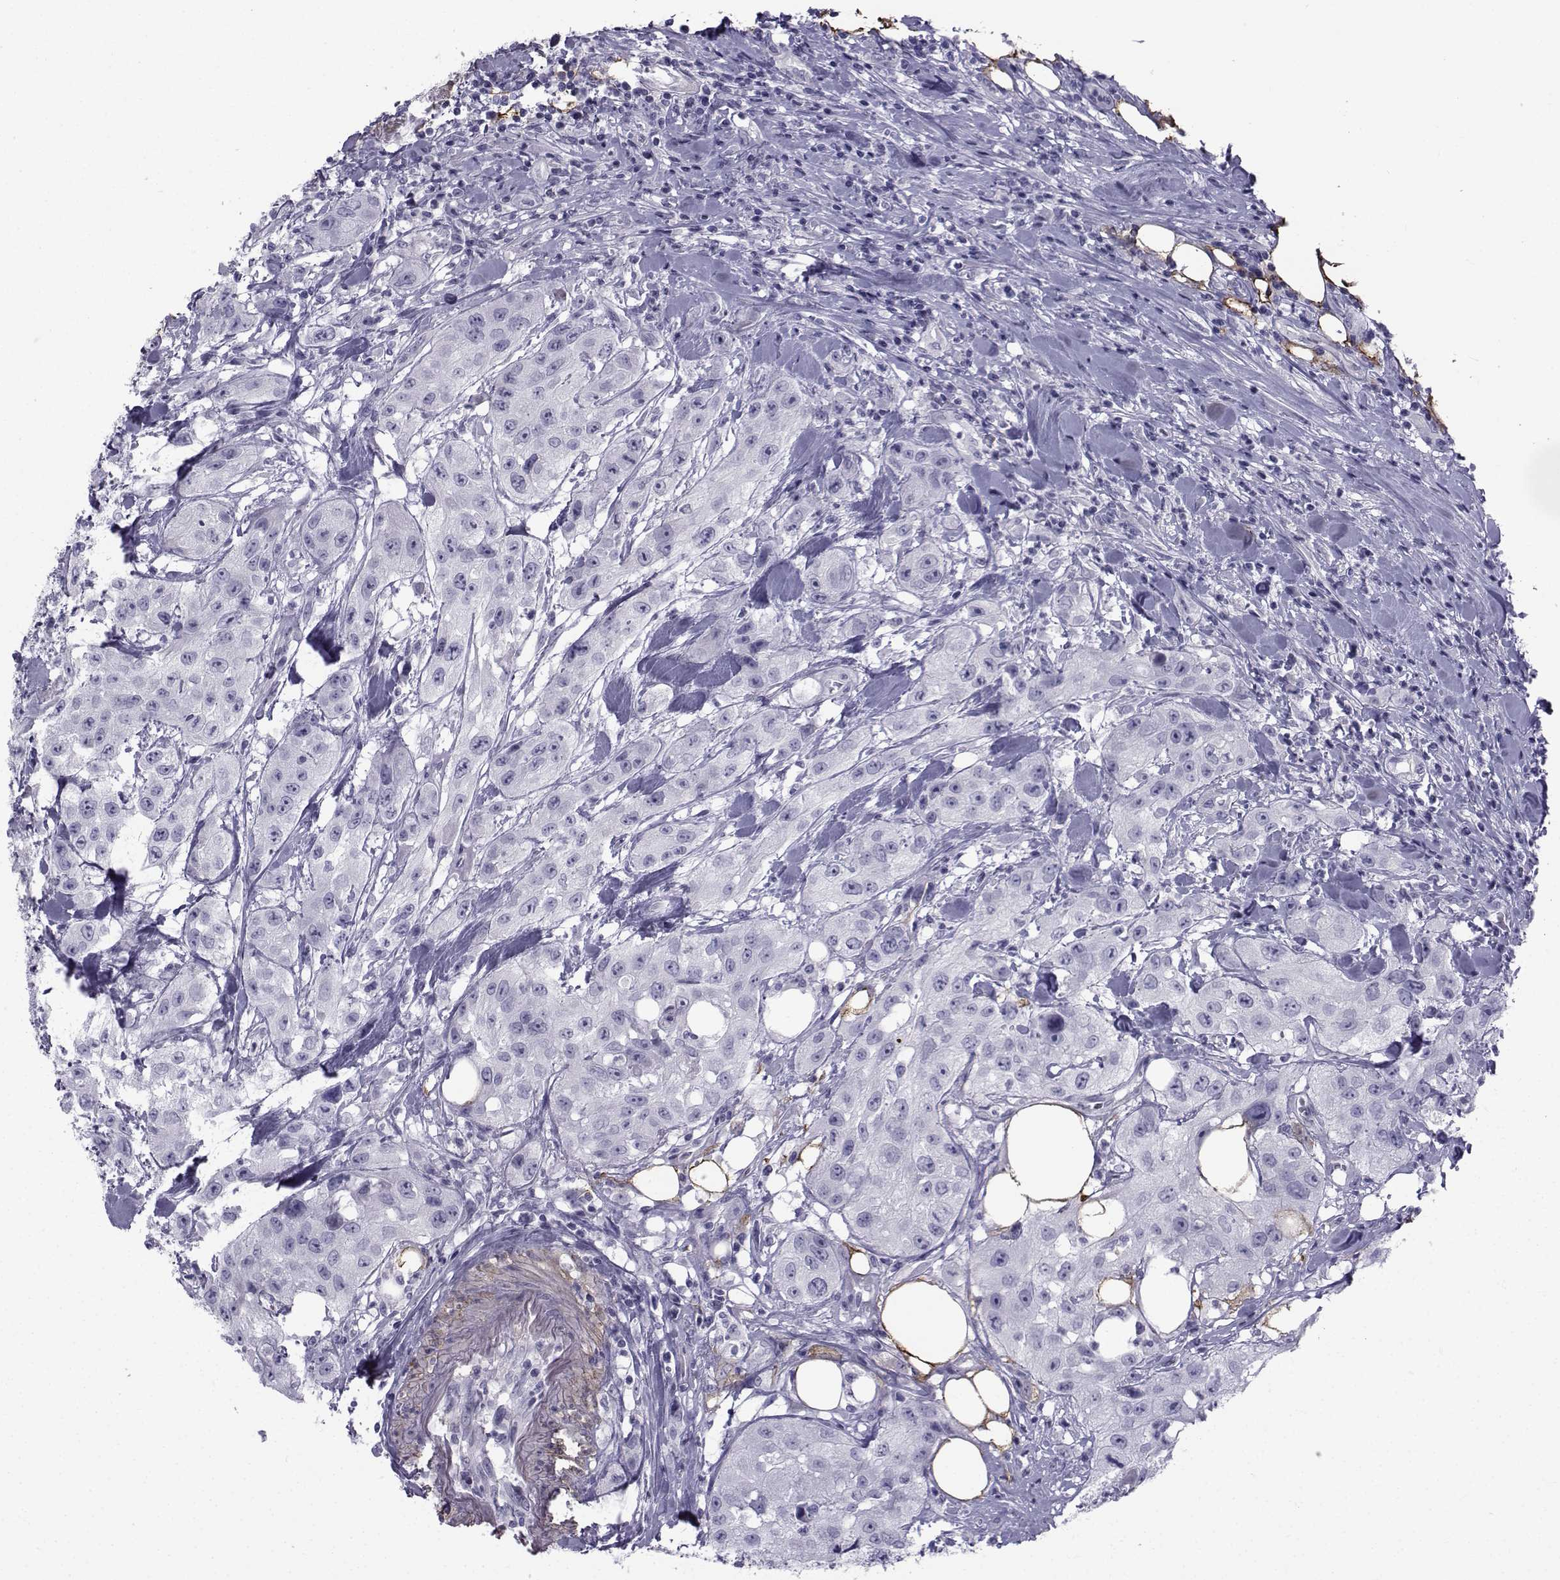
{"staining": {"intensity": "negative", "quantity": "none", "location": "none"}, "tissue": "urothelial cancer", "cell_type": "Tumor cells", "image_type": "cancer", "snomed": [{"axis": "morphology", "description": "Urothelial carcinoma, High grade"}, {"axis": "topography", "description": "Urinary bladder"}], "caption": "DAB immunohistochemical staining of human urothelial carcinoma (high-grade) displays no significant expression in tumor cells.", "gene": "SPANXD", "patient": {"sex": "male", "age": 79}}